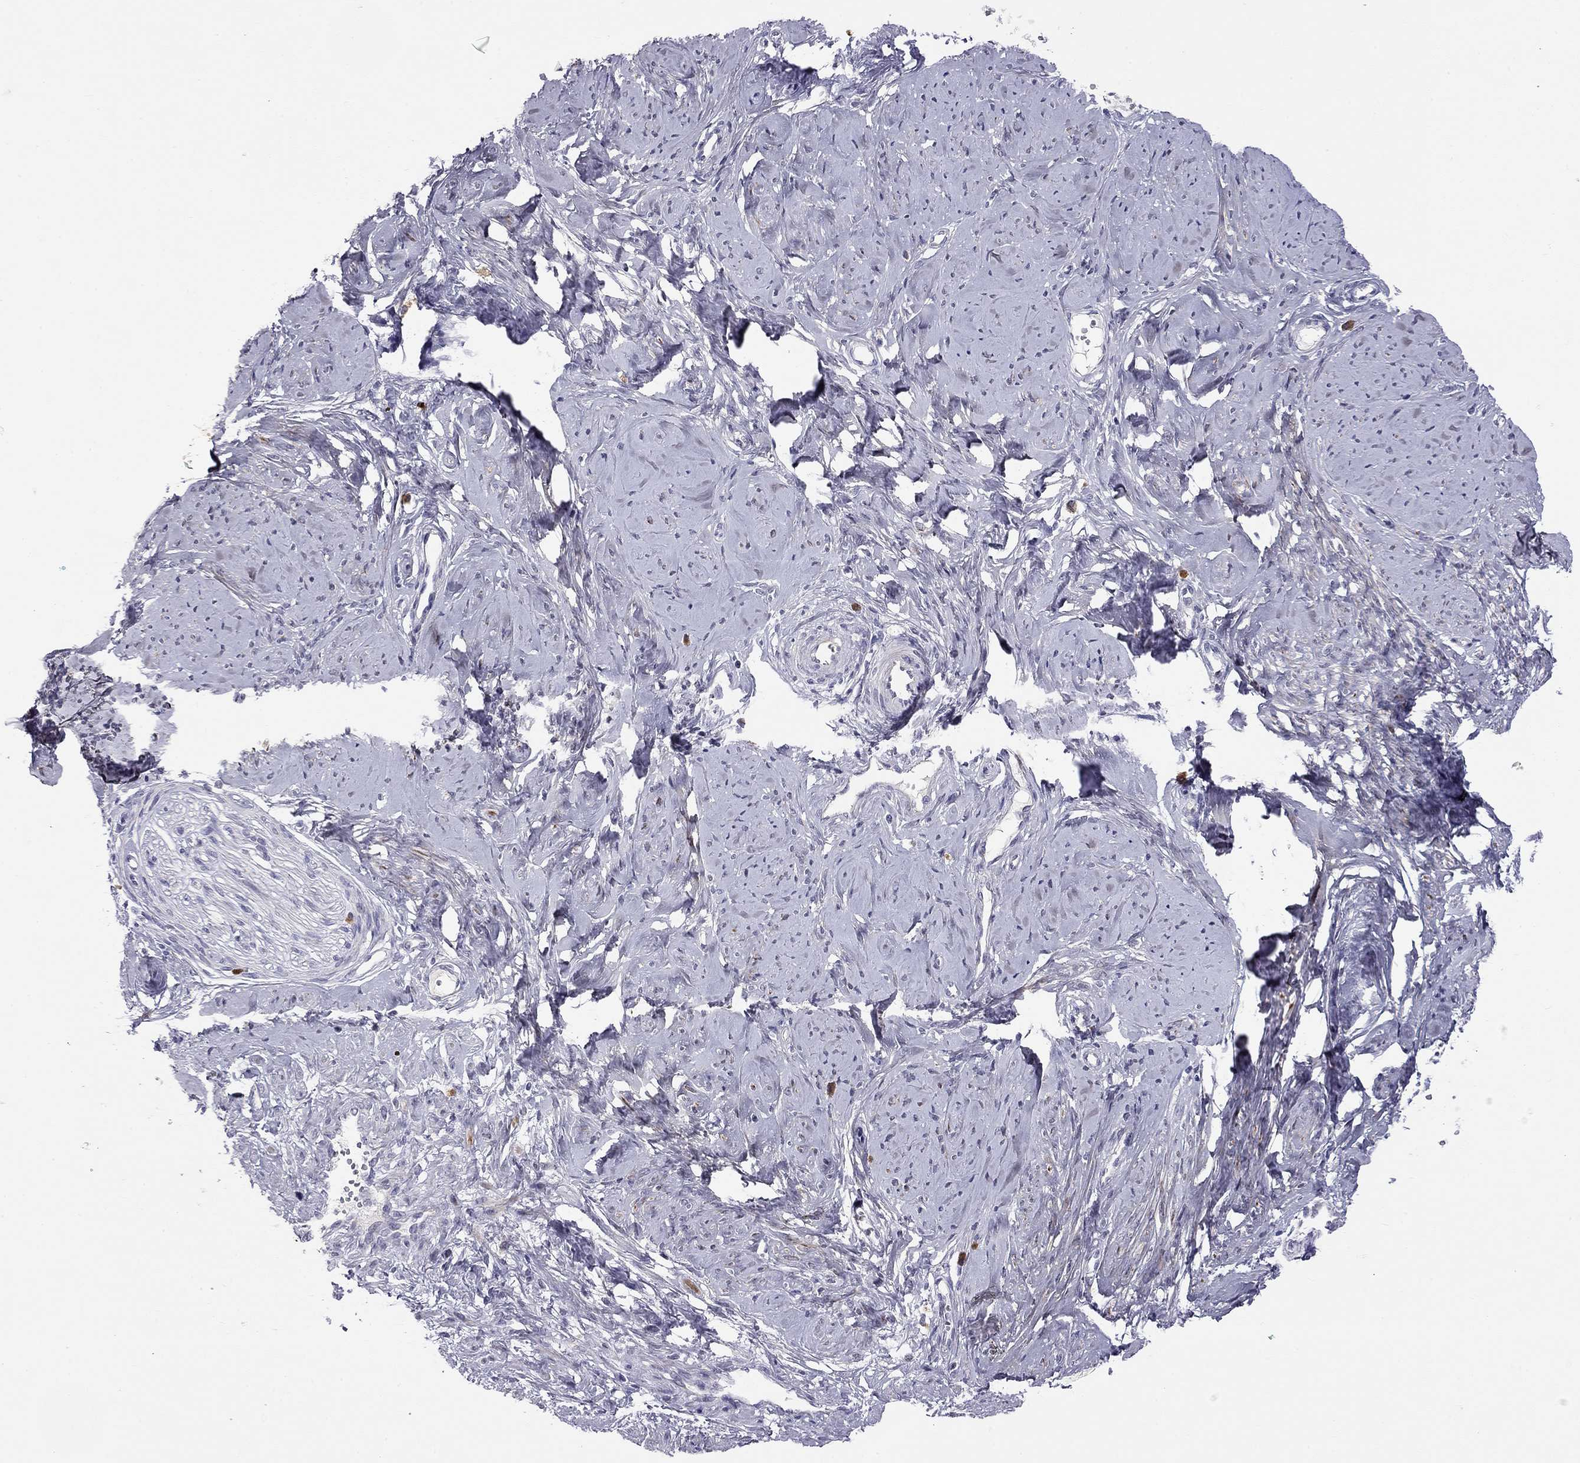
{"staining": {"intensity": "moderate", "quantity": "25%-75%", "location": "cytoplasmic/membranous"}, "tissue": "smooth muscle", "cell_type": "Smooth muscle cells", "image_type": "normal", "snomed": [{"axis": "morphology", "description": "Normal tissue, NOS"}, {"axis": "topography", "description": "Smooth muscle"}], "caption": "Protein staining of benign smooth muscle shows moderate cytoplasmic/membranous expression in approximately 25%-75% of smooth muscle cells.", "gene": "C8orf88", "patient": {"sex": "female", "age": 48}}